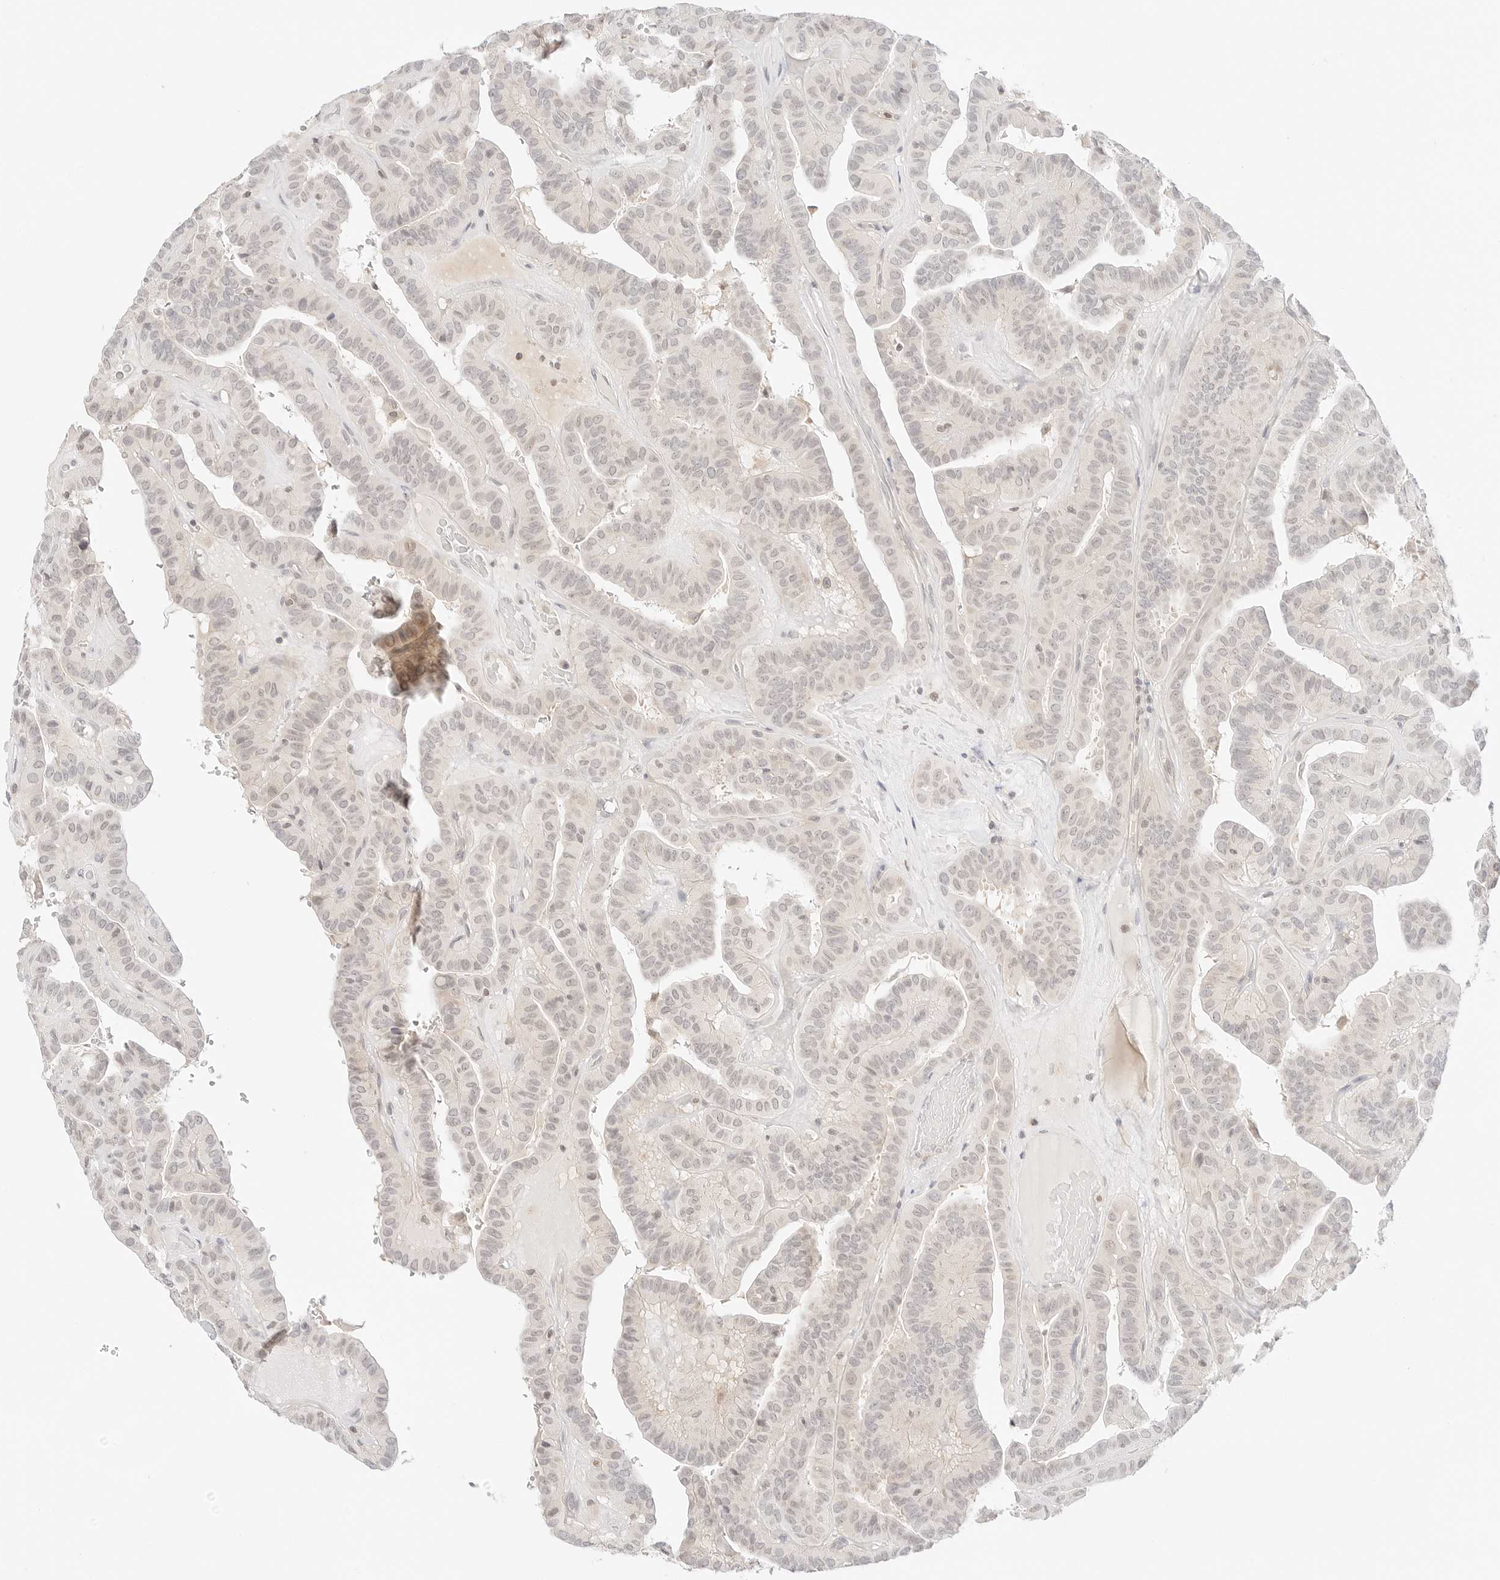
{"staining": {"intensity": "weak", "quantity": "<25%", "location": "cytoplasmic/membranous,nuclear"}, "tissue": "thyroid cancer", "cell_type": "Tumor cells", "image_type": "cancer", "snomed": [{"axis": "morphology", "description": "Papillary adenocarcinoma, NOS"}, {"axis": "topography", "description": "Thyroid gland"}], "caption": "High power microscopy micrograph of an immunohistochemistry micrograph of thyroid cancer (papillary adenocarcinoma), revealing no significant staining in tumor cells.", "gene": "GNAS", "patient": {"sex": "male", "age": 77}}